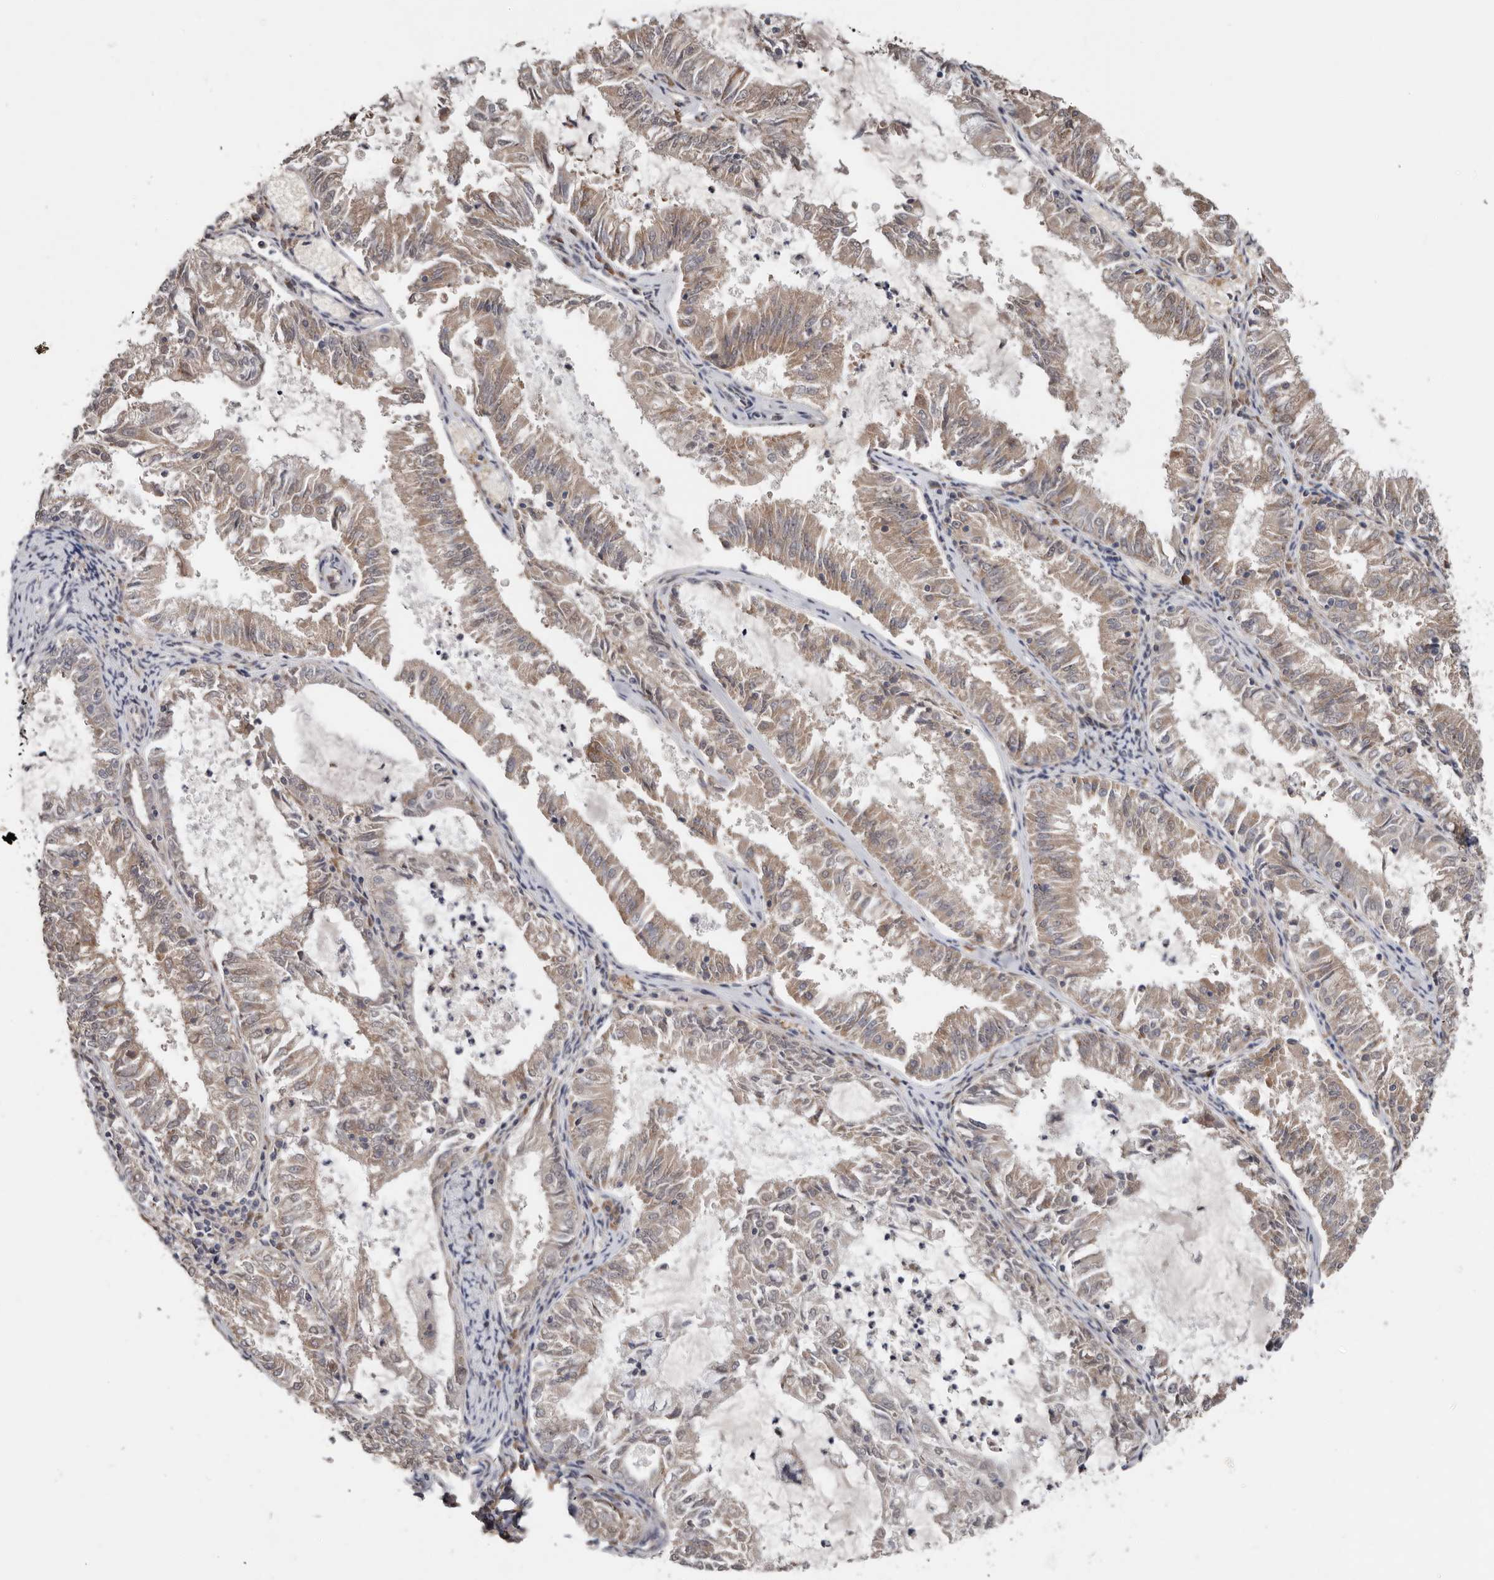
{"staining": {"intensity": "weak", "quantity": "25%-75%", "location": "cytoplasmic/membranous"}, "tissue": "endometrial cancer", "cell_type": "Tumor cells", "image_type": "cancer", "snomed": [{"axis": "morphology", "description": "Adenocarcinoma, NOS"}, {"axis": "topography", "description": "Endometrium"}], "caption": "Endometrial cancer (adenocarcinoma) stained with DAB (3,3'-diaminobenzidine) IHC shows low levels of weak cytoplasmic/membranous positivity in about 25%-75% of tumor cells.", "gene": "CHML", "patient": {"sex": "female", "age": 57}}